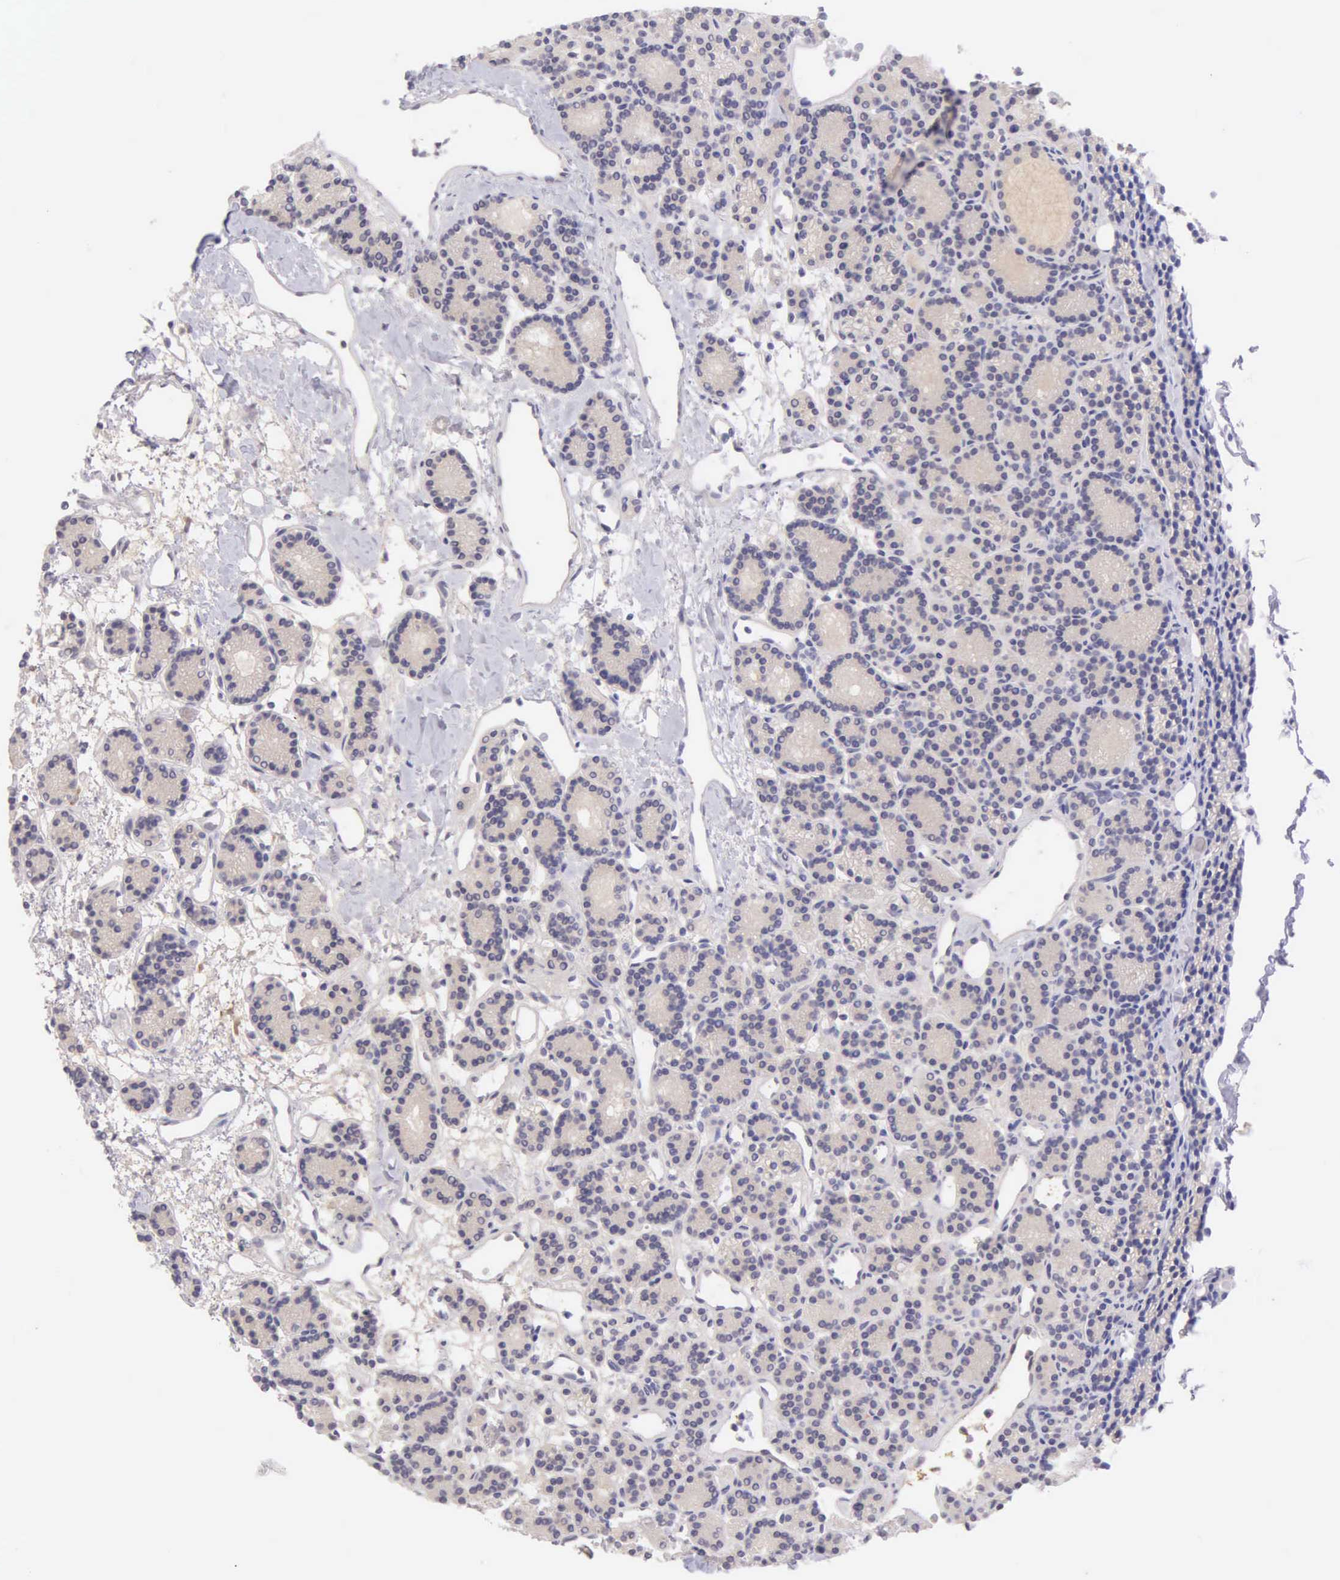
{"staining": {"intensity": "weak", "quantity": ">75%", "location": "cytoplasmic/membranous"}, "tissue": "parathyroid gland", "cell_type": "Glandular cells", "image_type": "normal", "snomed": [{"axis": "morphology", "description": "Normal tissue, NOS"}, {"axis": "topography", "description": "Parathyroid gland"}], "caption": "Immunohistochemistry (IHC) photomicrograph of benign parathyroid gland stained for a protein (brown), which exhibits low levels of weak cytoplasmic/membranous expression in about >75% of glandular cells.", "gene": "BID", "patient": {"sex": "male", "age": 85}}